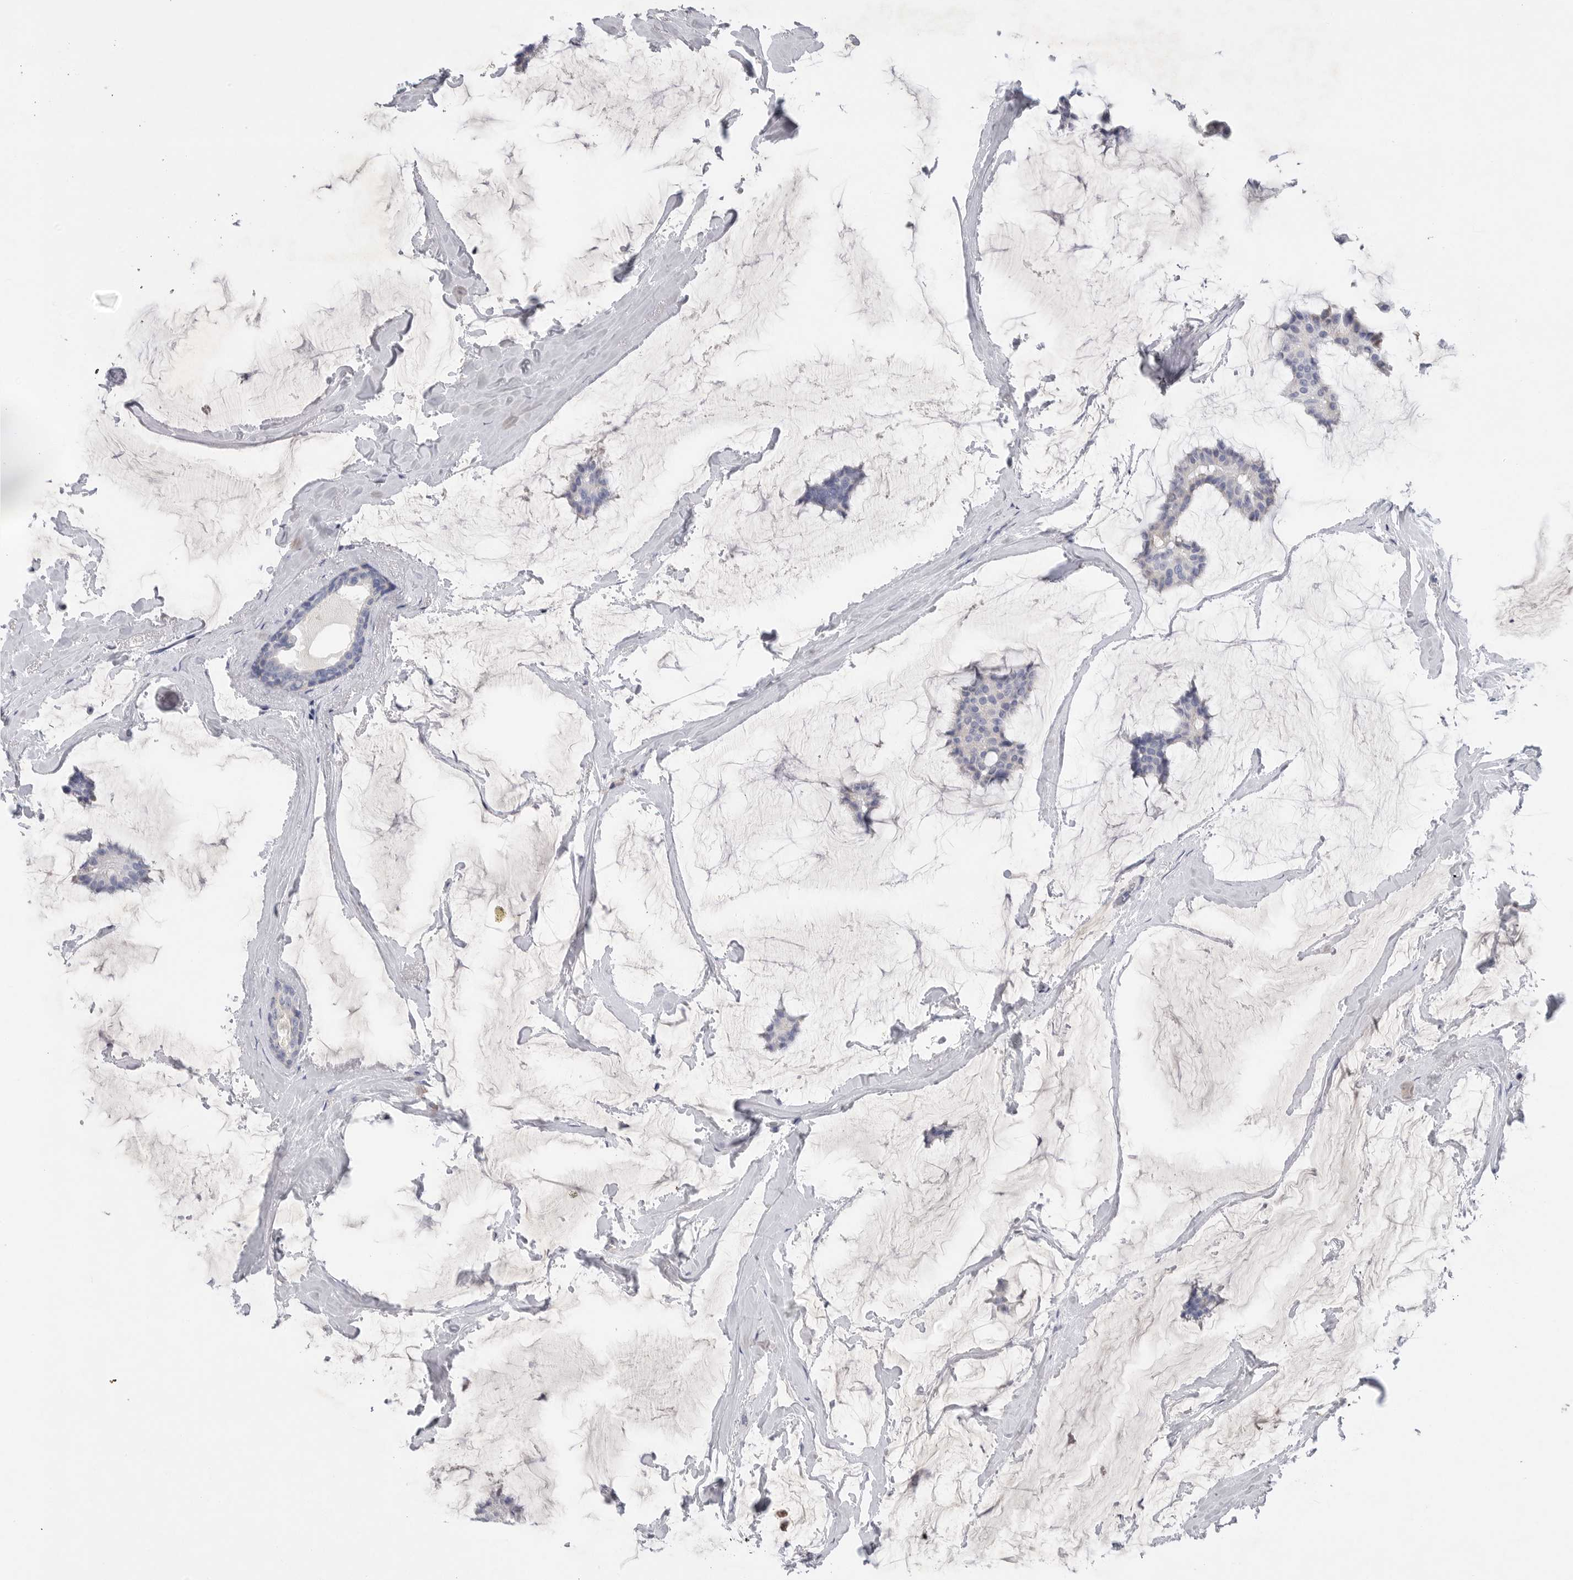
{"staining": {"intensity": "negative", "quantity": "none", "location": "none"}, "tissue": "breast cancer", "cell_type": "Tumor cells", "image_type": "cancer", "snomed": [{"axis": "morphology", "description": "Duct carcinoma"}, {"axis": "topography", "description": "Breast"}], "caption": "Photomicrograph shows no protein expression in tumor cells of infiltrating ductal carcinoma (breast) tissue.", "gene": "CAMK2B", "patient": {"sex": "female", "age": 93}}